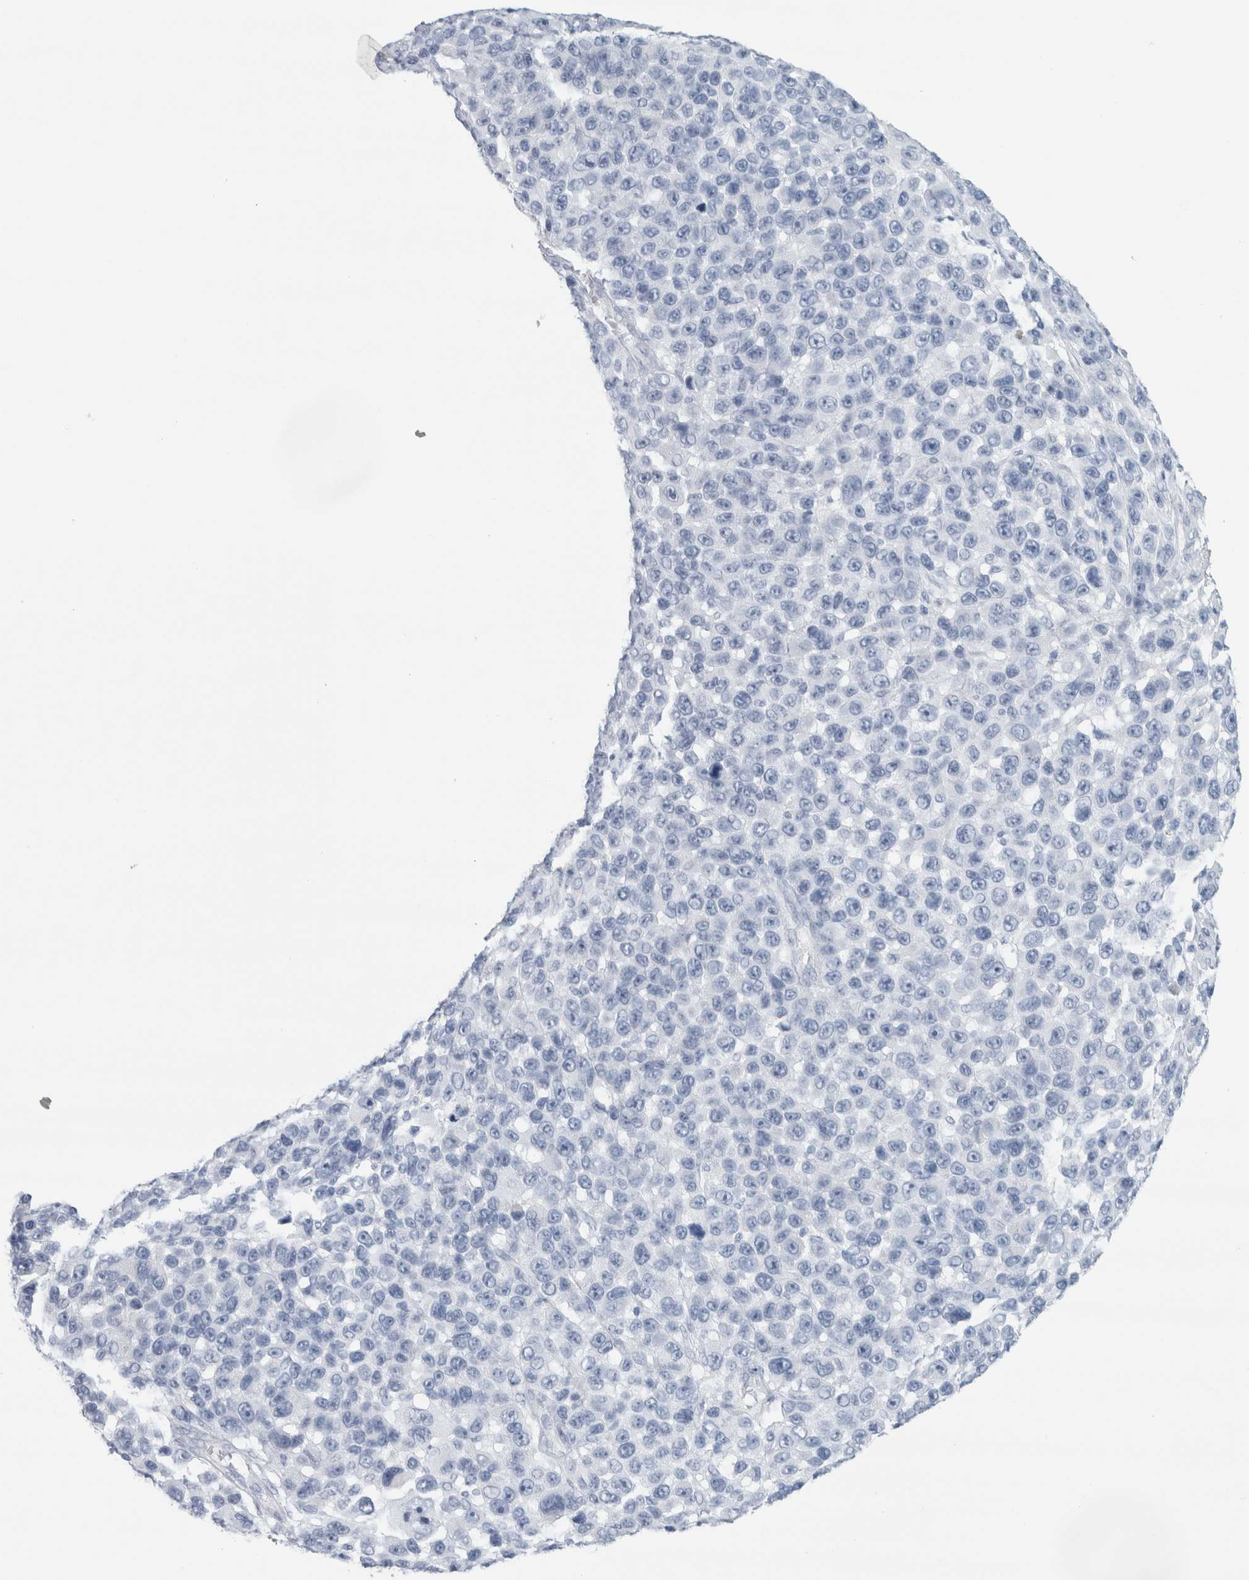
{"staining": {"intensity": "negative", "quantity": "none", "location": "none"}, "tissue": "melanoma", "cell_type": "Tumor cells", "image_type": "cancer", "snomed": [{"axis": "morphology", "description": "Malignant melanoma, NOS"}, {"axis": "topography", "description": "Skin"}], "caption": "Human melanoma stained for a protein using immunohistochemistry displays no positivity in tumor cells.", "gene": "RPH3AL", "patient": {"sex": "male", "age": 53}}